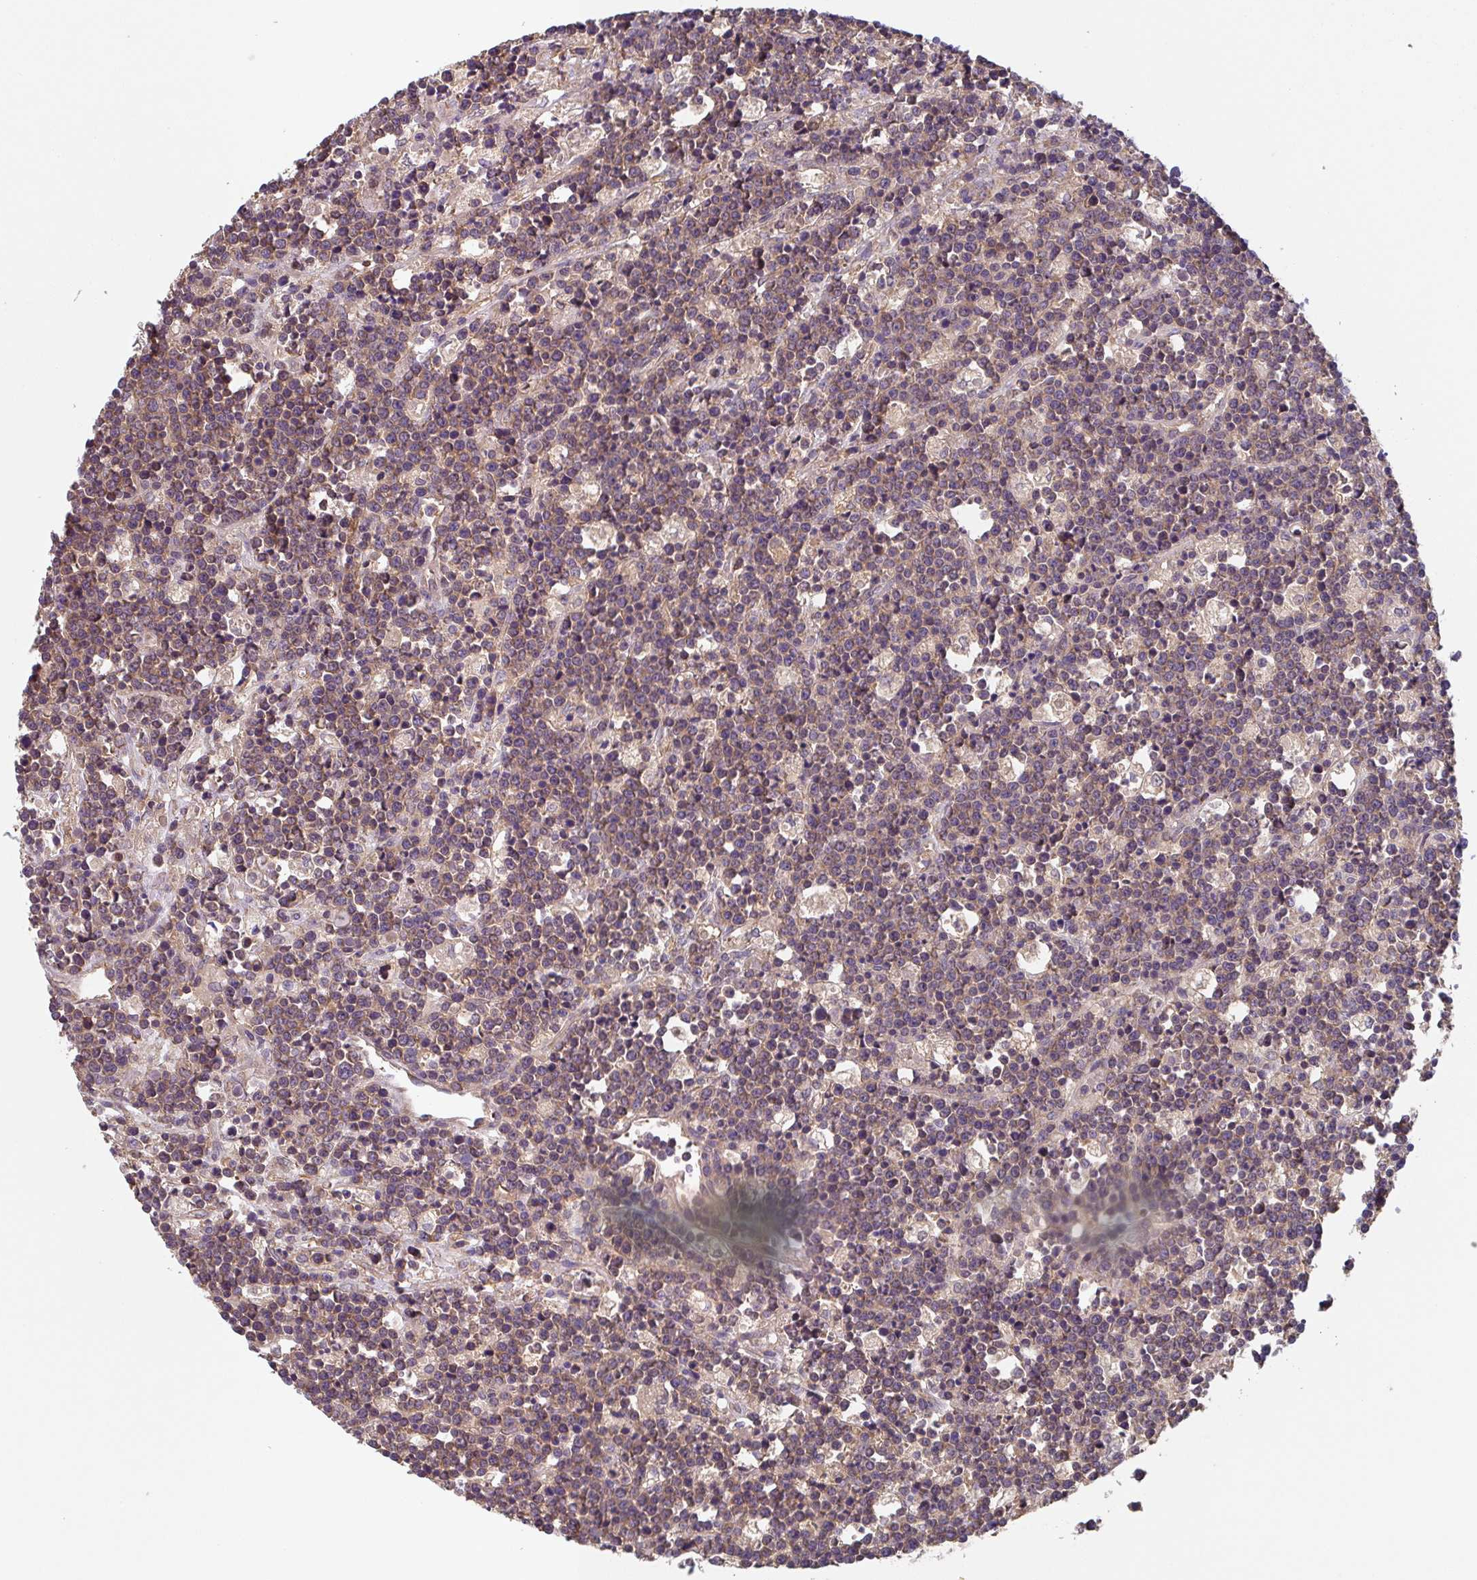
{"staining": {"intensity": "weak", "quantity": ">75%", "location": "cytoplasmic/membranous"}, "tissue": "lymphoma", "cell_type": "Tumor cells", "image_type": "cancer", "snomed": [{"axis": "morphology", "description": "Malignant lymphoma, non-Hodgkin's type, High grade"}, {"axis": "topography", "description": "Ovary"}], "caption": "High-magnification brightfield microscopy of high-grade malignant lymphoma, non-Hodgkin's type stained with DAB (3,3'-diaminobenzidine) (brown) and counterstained with hematoxylin (blue). tumor cells exhibit weak cytoplasmic/membranous staining is present in approximately>75% of cells. (DAB (3,3'-diaminobenzidine) IHC with brightfield microscopy, high magnification).", "gene": "TMEM229A", "patient": {"sex": "female", "age": 56}}